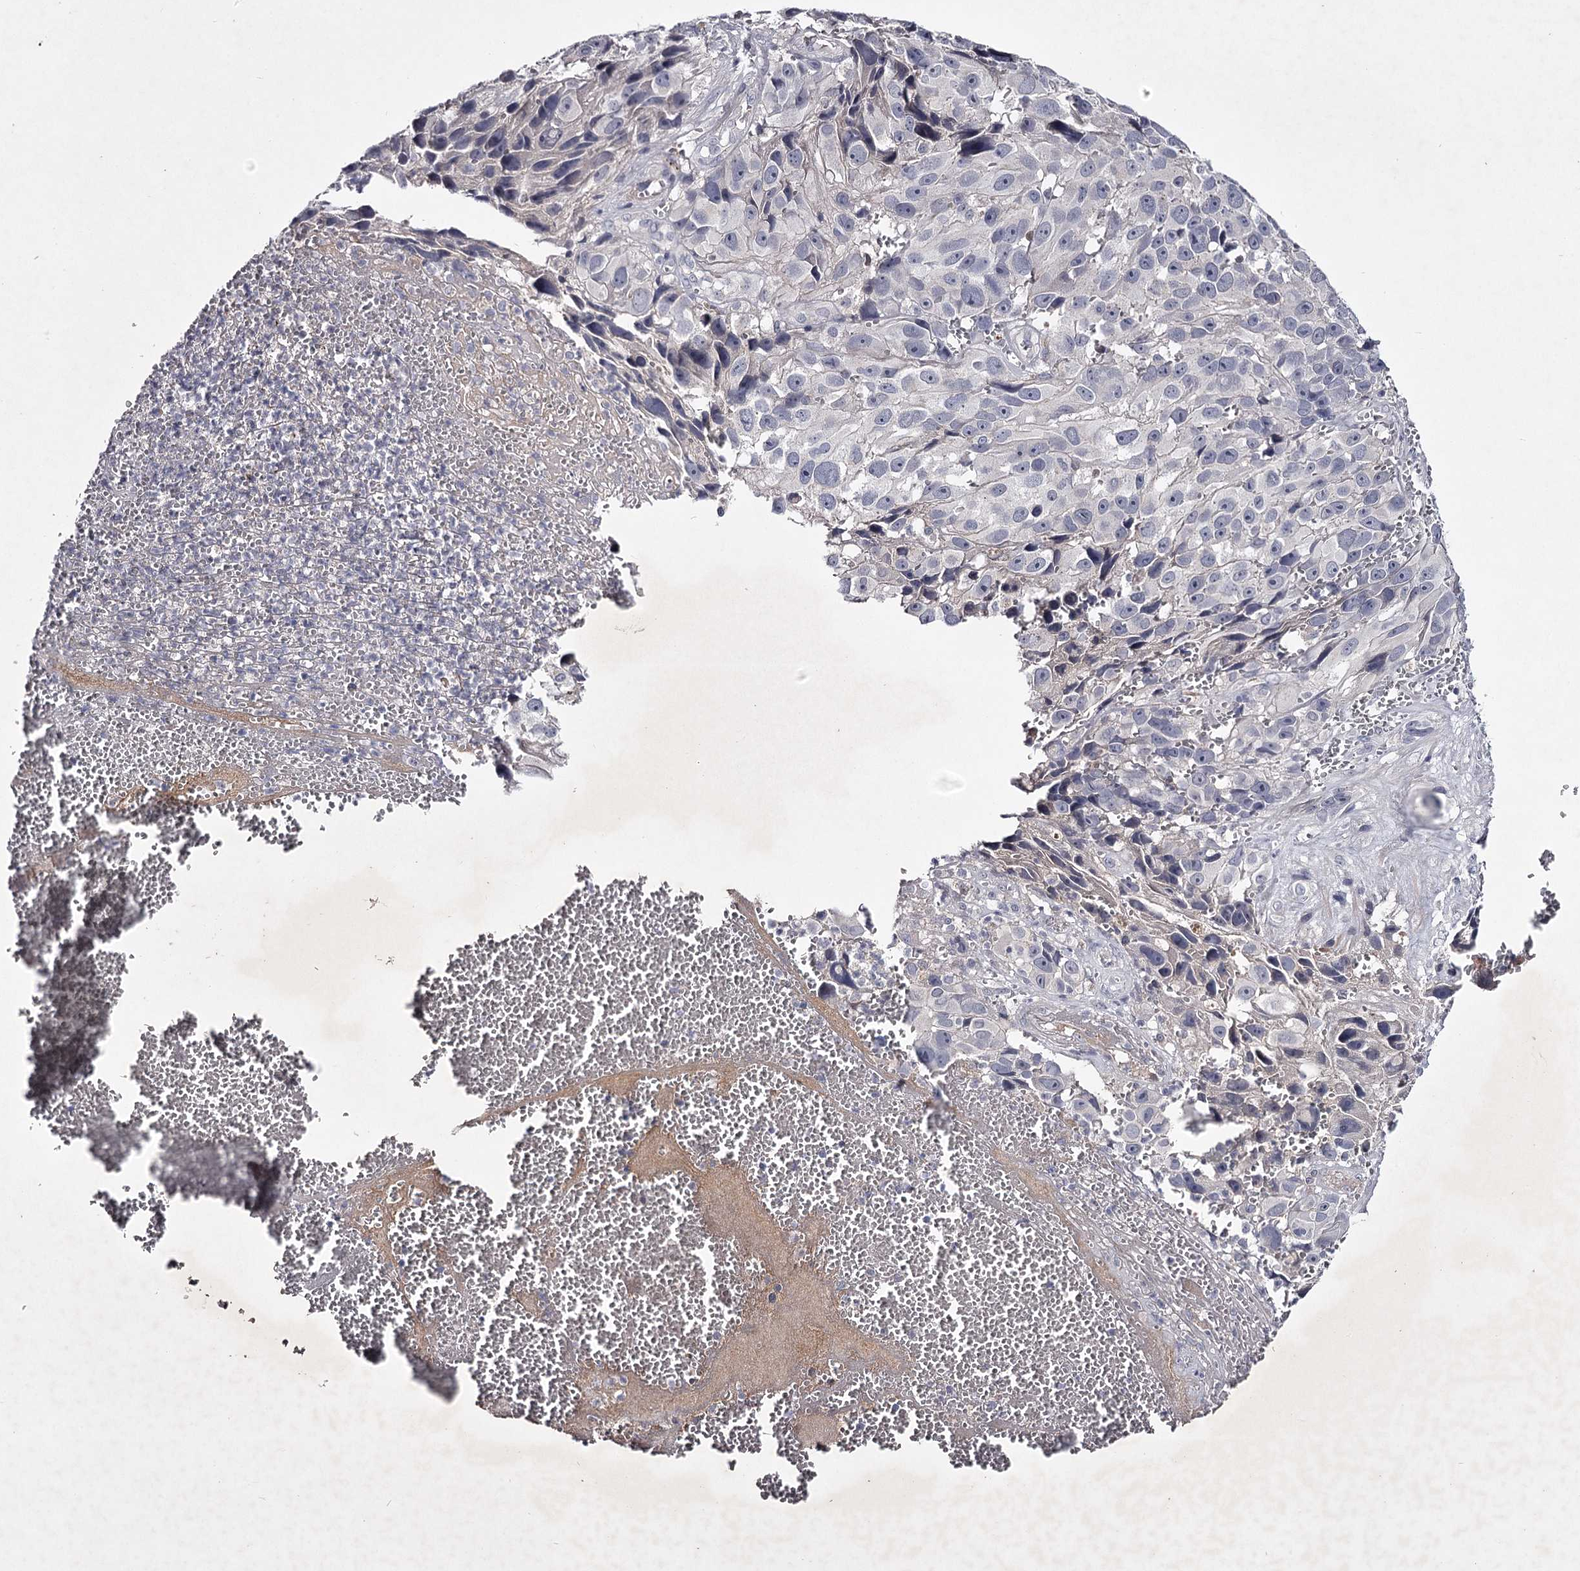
{"staining": {"intensity": "negative", "quantity": "none", "location": "none"}, "tissue": "melanoma", "cell_type": "Tumor cells", "image_type": "cancer", "snomed": [{"axis": "morphology", "description": "Malignant melanoma, NOS"}, {"axis": "topography", "description": "Skin"}], "caption": "Micrograph shows no significant protein expression in tumor cells of malignant melanoma.", "gene": "FDXACB1", "patient": {"sex": "male", "age": 84}}